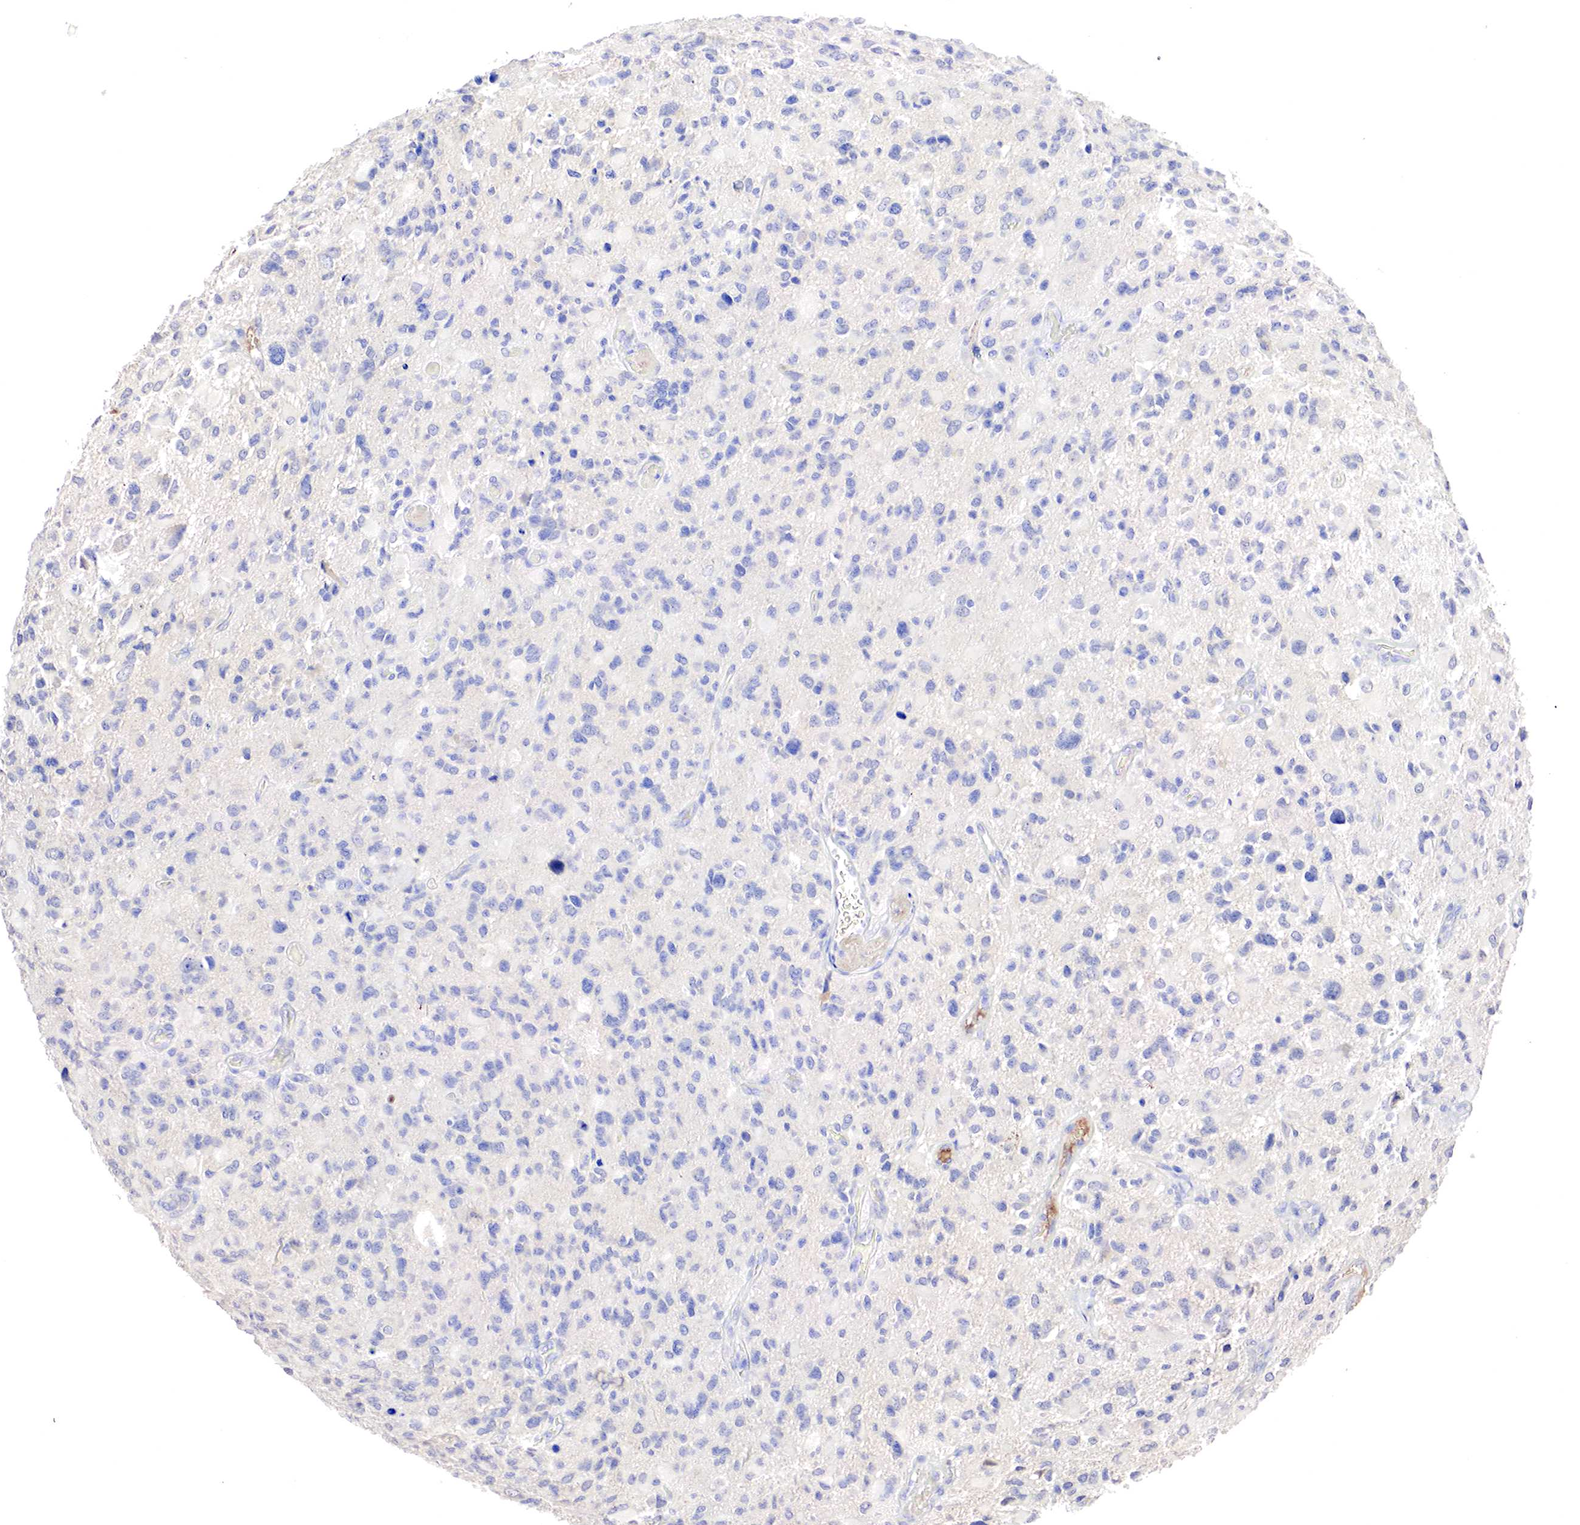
{"staining": {"intensity": "negative", "quantity": "none", "location": "none"}, "tissue": "glioma", "cell_type": "Tumor cells", "image_type": "cancer", "snomed": [{"axis": "morphology", "description": "Glioma, malignant, High grade"}, {"axis": "topography", "description": "Brain"}], "caption": "Immunohistochemical staining of human malignant high-grade glioma shows no significant positivity in tumor cells.", "gene": "GATA1", "patient": {"sex": "male", "age": 69}}